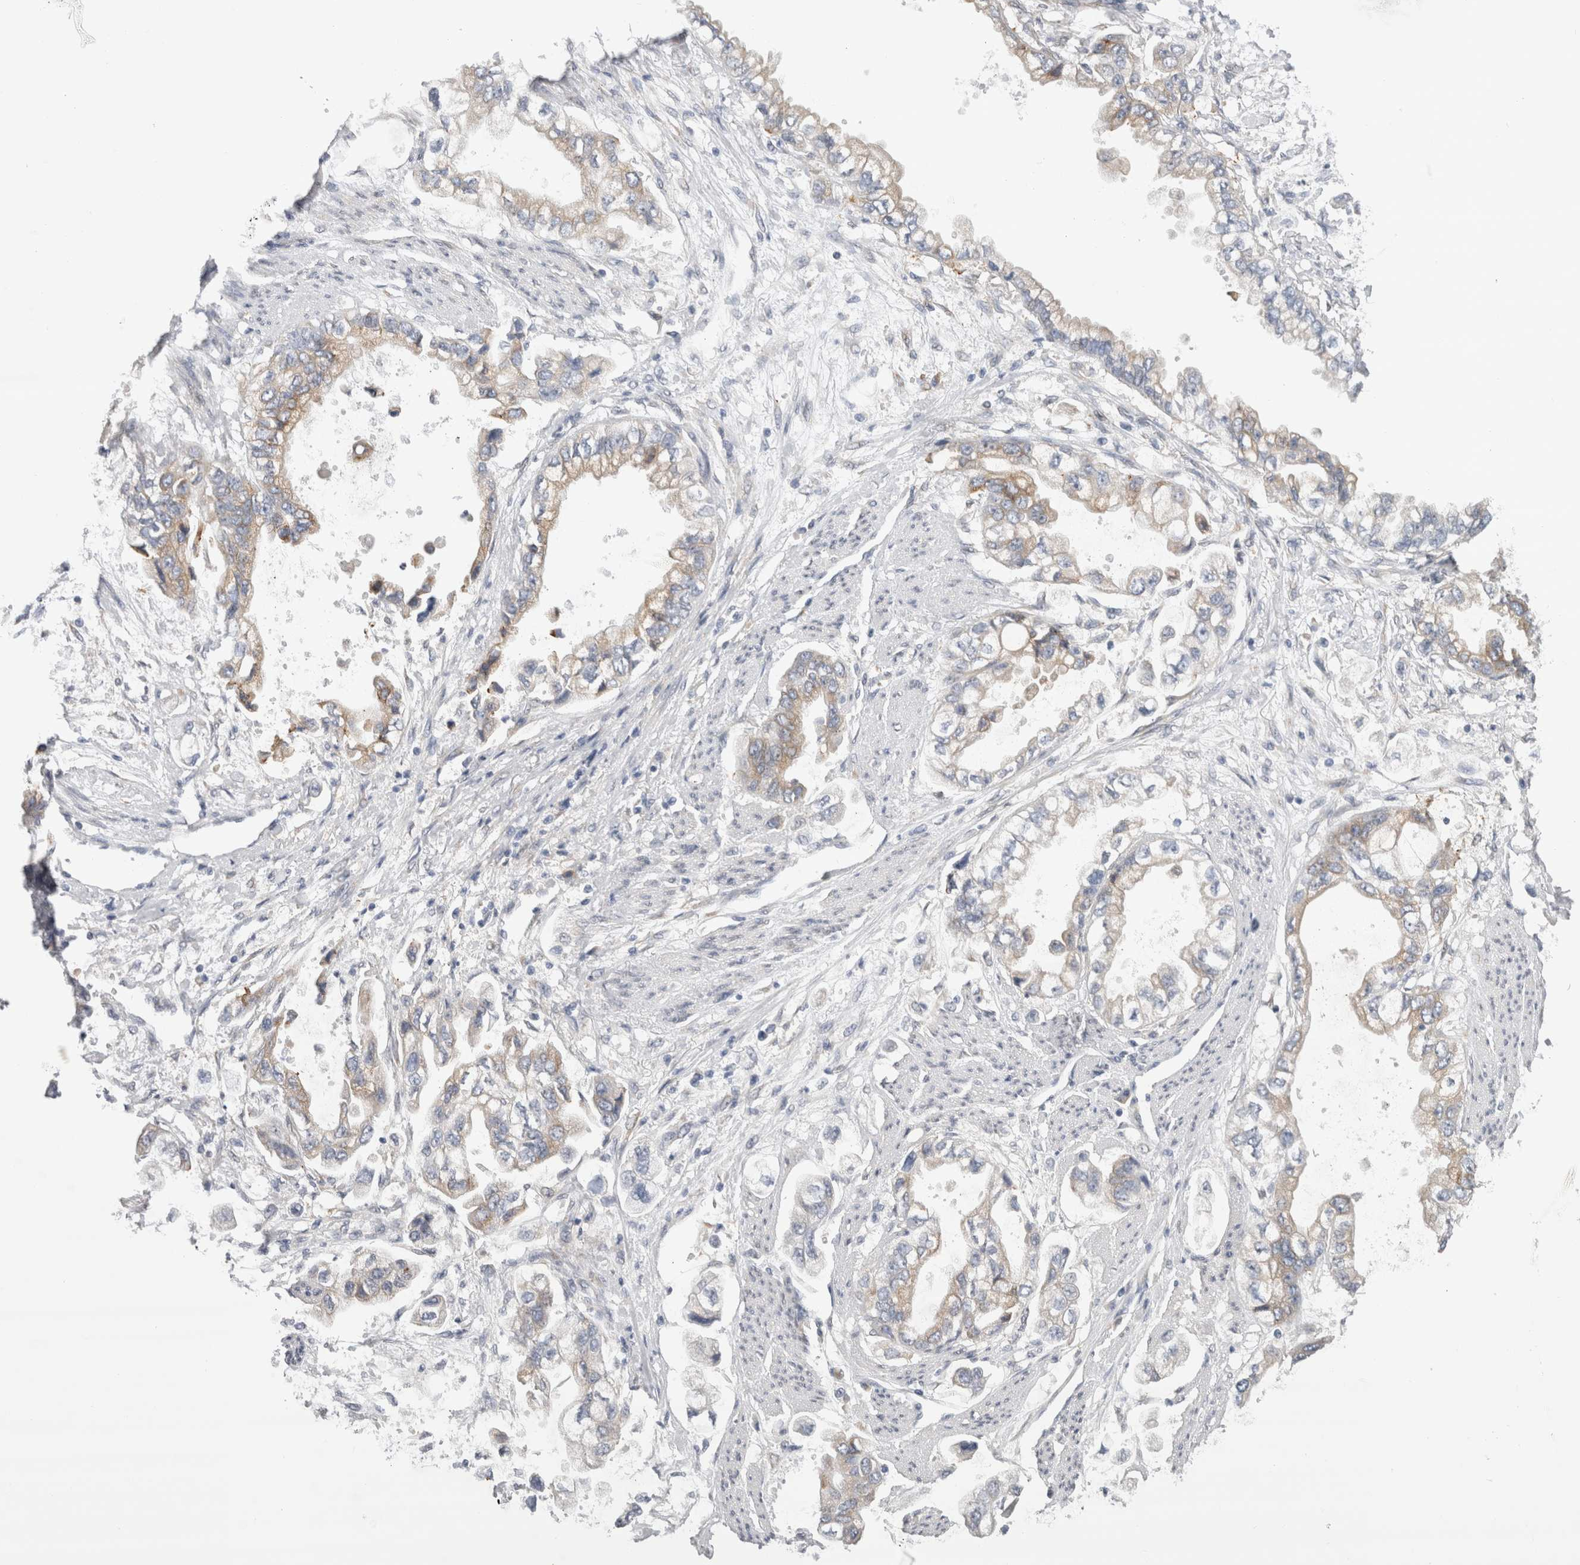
{"staining": {"intensity": "weak", "quantity": "25%-75%", "location": "cytoplasmic/membranous"}, "tissue": "stomach cancer", "cell_type": "Tumor cells", "image_type": "cancer", "snomed": [{"axis": "morphology", "description": "Adenocarcinoma, NOS"}, {"axis": "topography", "description": "Stomach"}], "caption": "This image reveals IHC staining of stomach cancer (adenocarcinoma), with low weak cytoplasmic/membranous positivity in about 25%-75% of tumor cells.", "gene": "VCPIP1", "patient": {"sex": "male", "age": 62}}